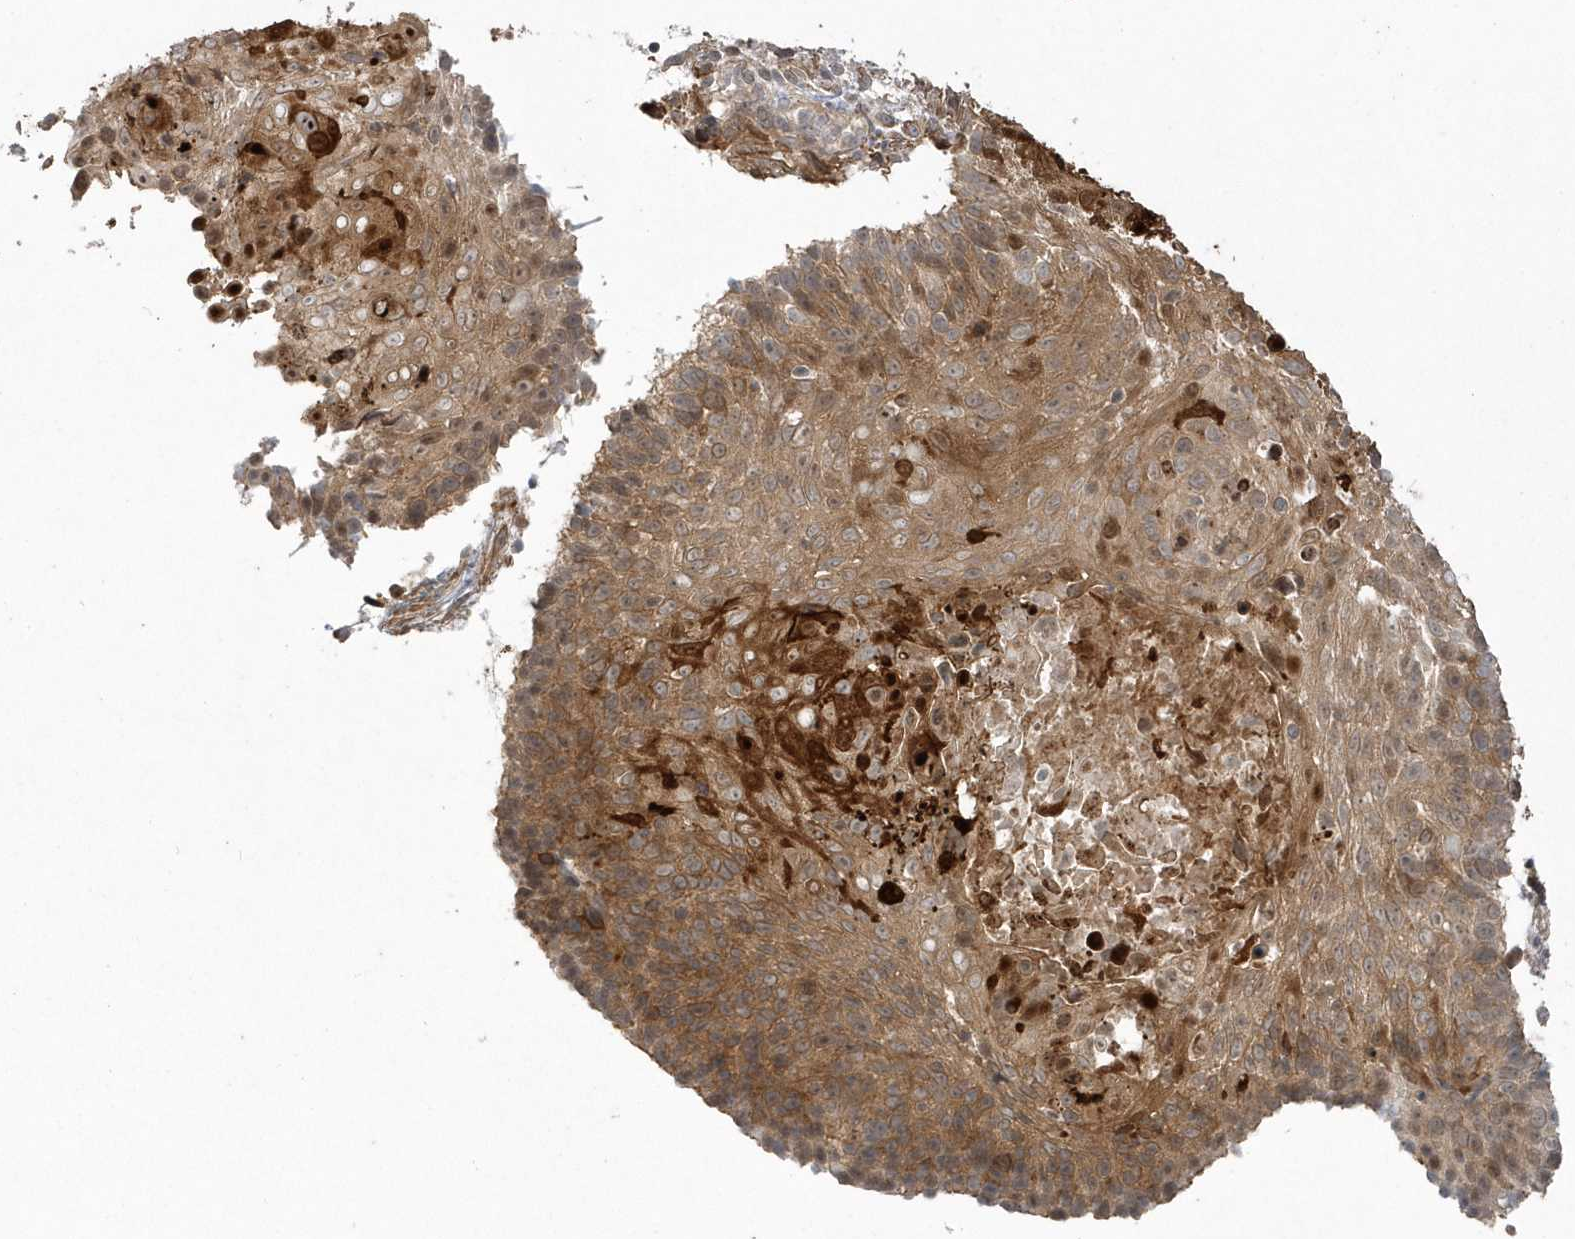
{"staining": {"intensity": "moderate", "quantity": ">75%", "location": "cytoplasmic/membranous"}, "tissue": "cervical cancer", "cell_type": "Tumor cells", "image_type": "cancer", "snomed": [{"axis": "morphology", "description": "Squamous cell carcinoma, NOS"}, {"axis": "topography", "description": "Cervix"}], "caption": "This is a photomicrograph of immunohistochemistry staining of cervical cancer, which shows moderate expression in the cytoplasmic/membranous of tumor cells.", "gene": "ARMC8", "patient": {"sex": "female", "age": 74}}